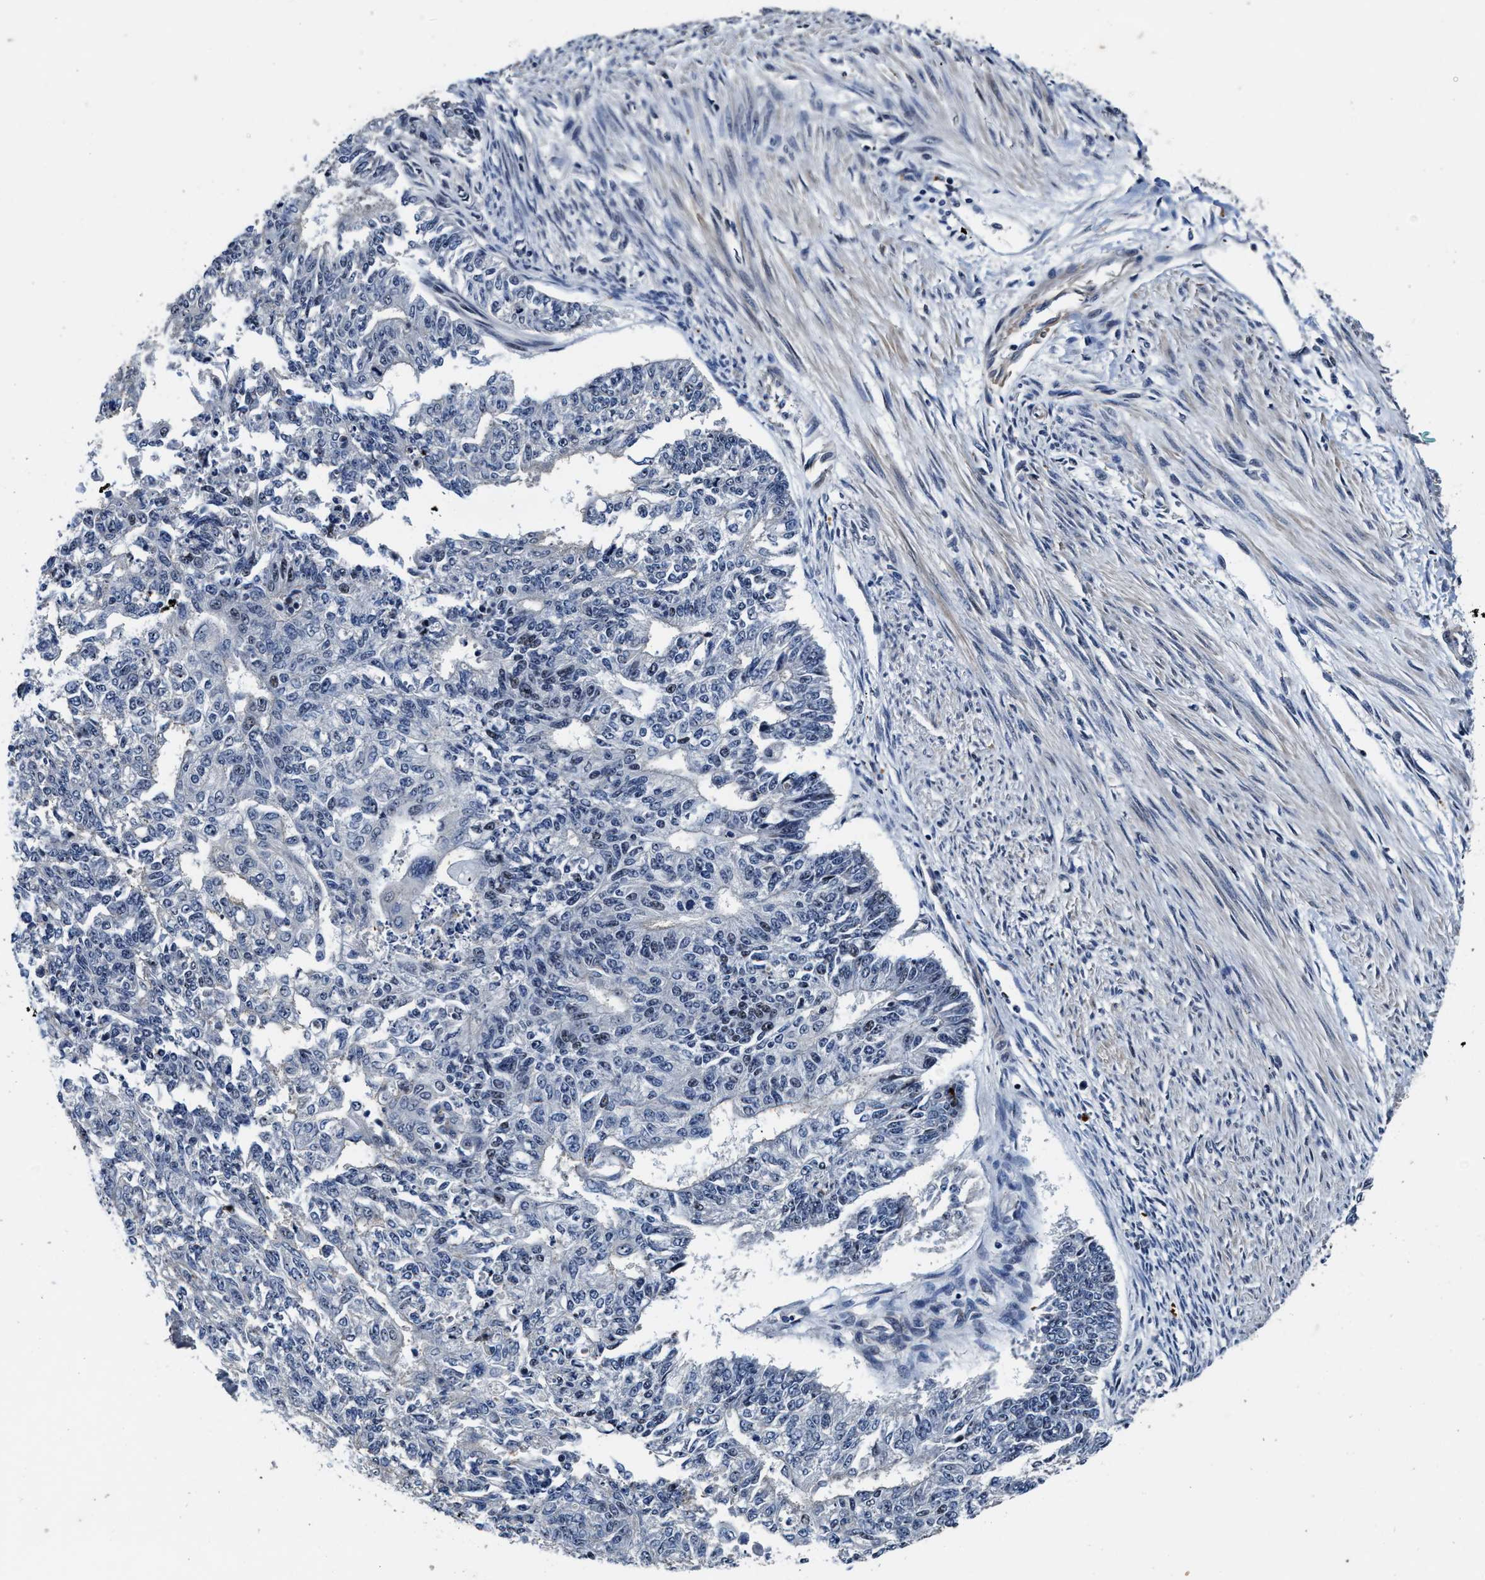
{"staining": {"intensity": "negative", "quantity": "none", "location": "none"}, "tissue": "endometrial cancer", "cell_type": "Tumor cells", "image_type": "cancer", "snomed": [{"axis": "morphology", "description": "Adenocarcinoma, NOS"}, {"axis": "topography", "description": "Endometrium"}], "caption": "Tumor cells show no significant expression in endometrial cancer (adenocarcinoma). Nuclei are stained in blue.", "gene": "ZNF233", "patient": {"sex": "female", "age": 32}}